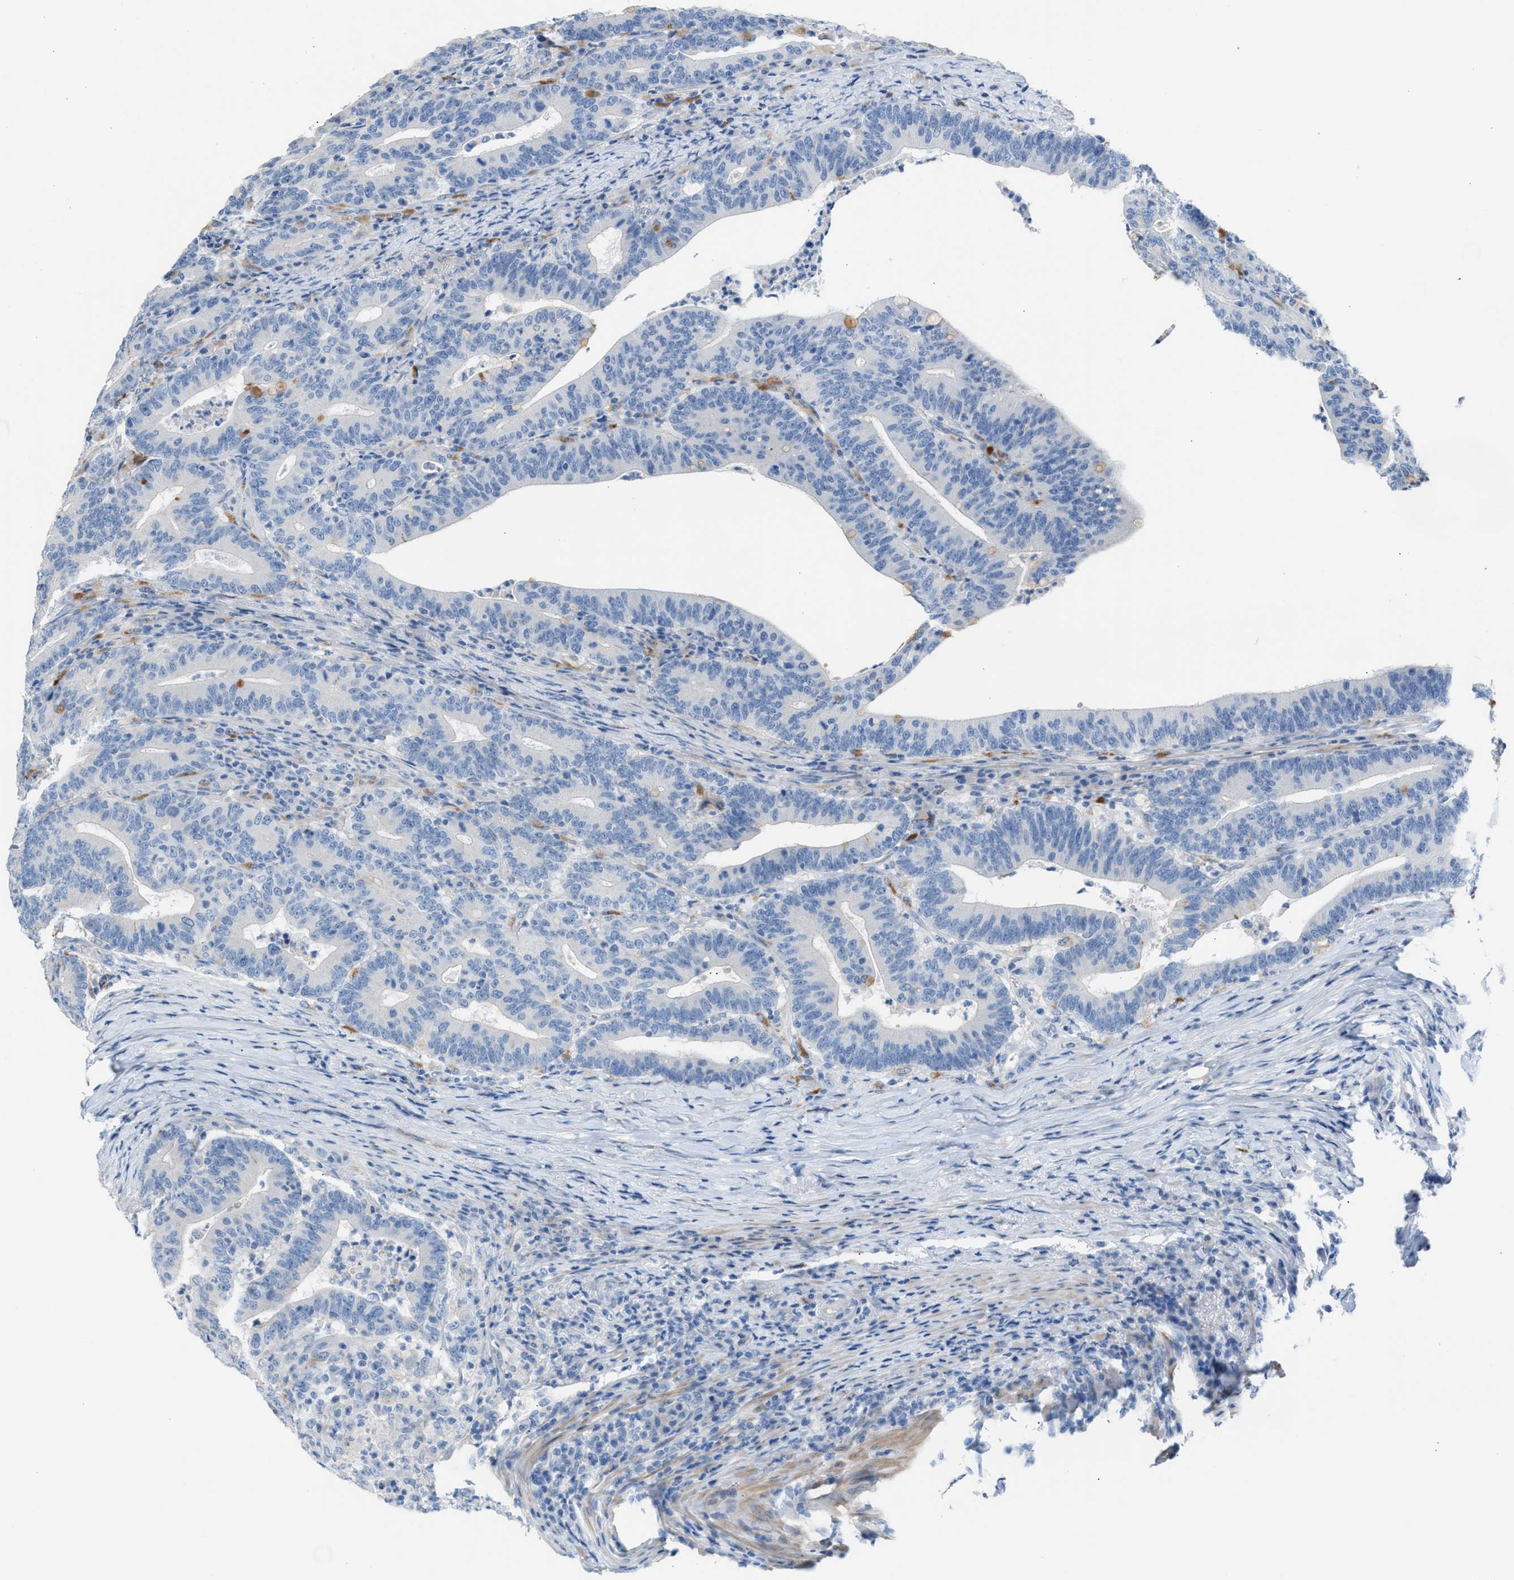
{"staining": {"intensity": "negative", "quantity": "none", "location": "none"}, "tissue": "colorectal cancer", "cell_type": "Tumor cells", "image_type": "cancer", "snomed": [{"axis": "morphology", "description": "Adenocarcinoma, NOS"}, {"axis": "topography", "description": "Colon"}], "caption": "Tumor cells show no significant positivity in colorectal adenocarcinoma.", "gene": "ASPA", "patient": {"sex": "female", "age": 66}}